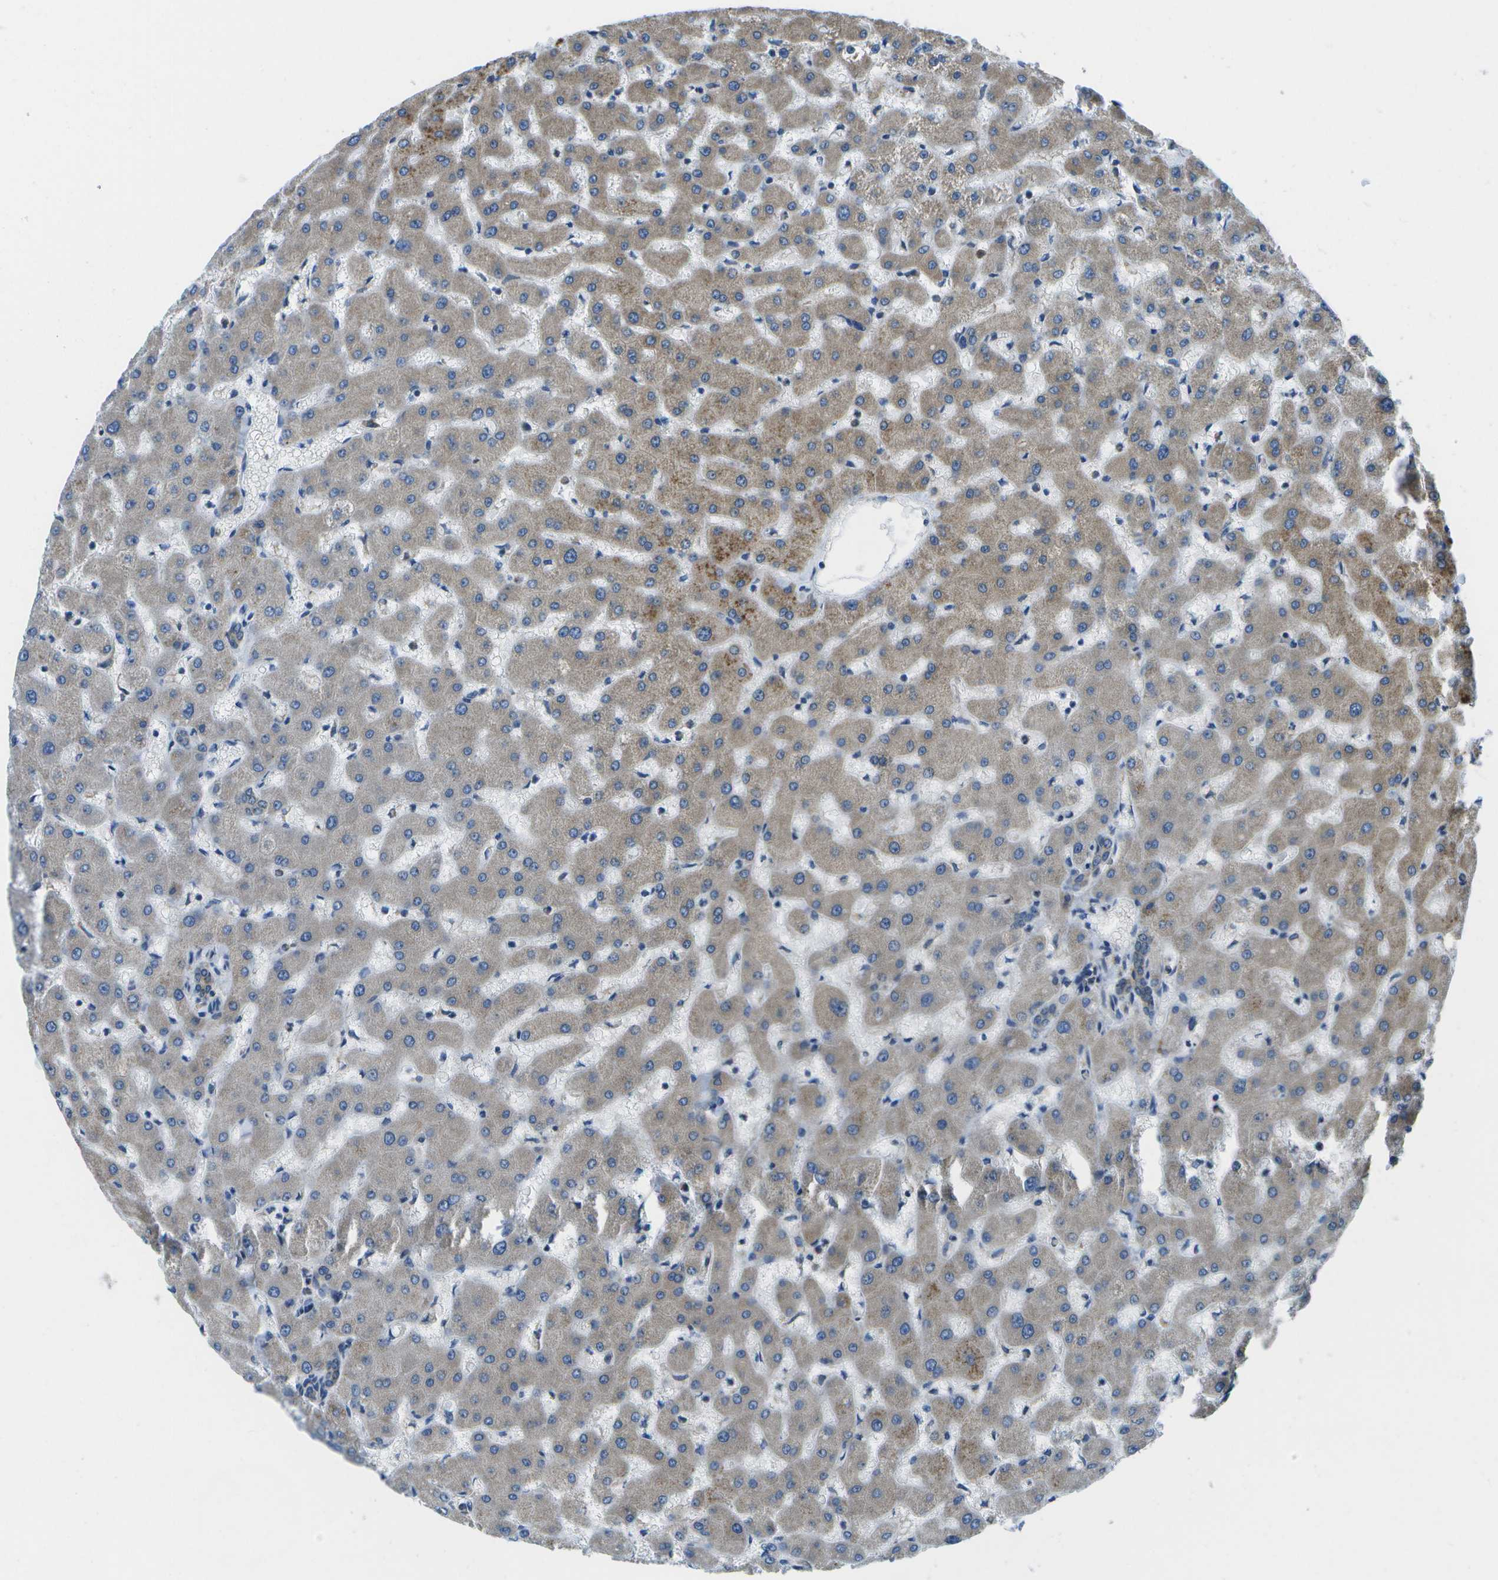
{"staining": {"intensity": "weak", "quantity": "25%-75%", "location": "cytoplasmic/membranous"}, "tissue": "liver", "cell_type": "Cholangiocytes", "image_type": "normal", "snomed": [{"axis": "morphology", "description": "Normal tissue, NOS"}, {"axis": "topography", "description": "Liver"}], "caption": "An IHC micrograph of normal tissue is shown. Protein staining in brown highlights weak cytoplasmic/membranous positivity in liver within cholangiocytes. The protein is stained brown, and the nuclei are stained in blue (DAB IHC with brightfield microscopy, high magnification).", "gene": "GDF5", "patient": {"sex": "female", "age": 63}}